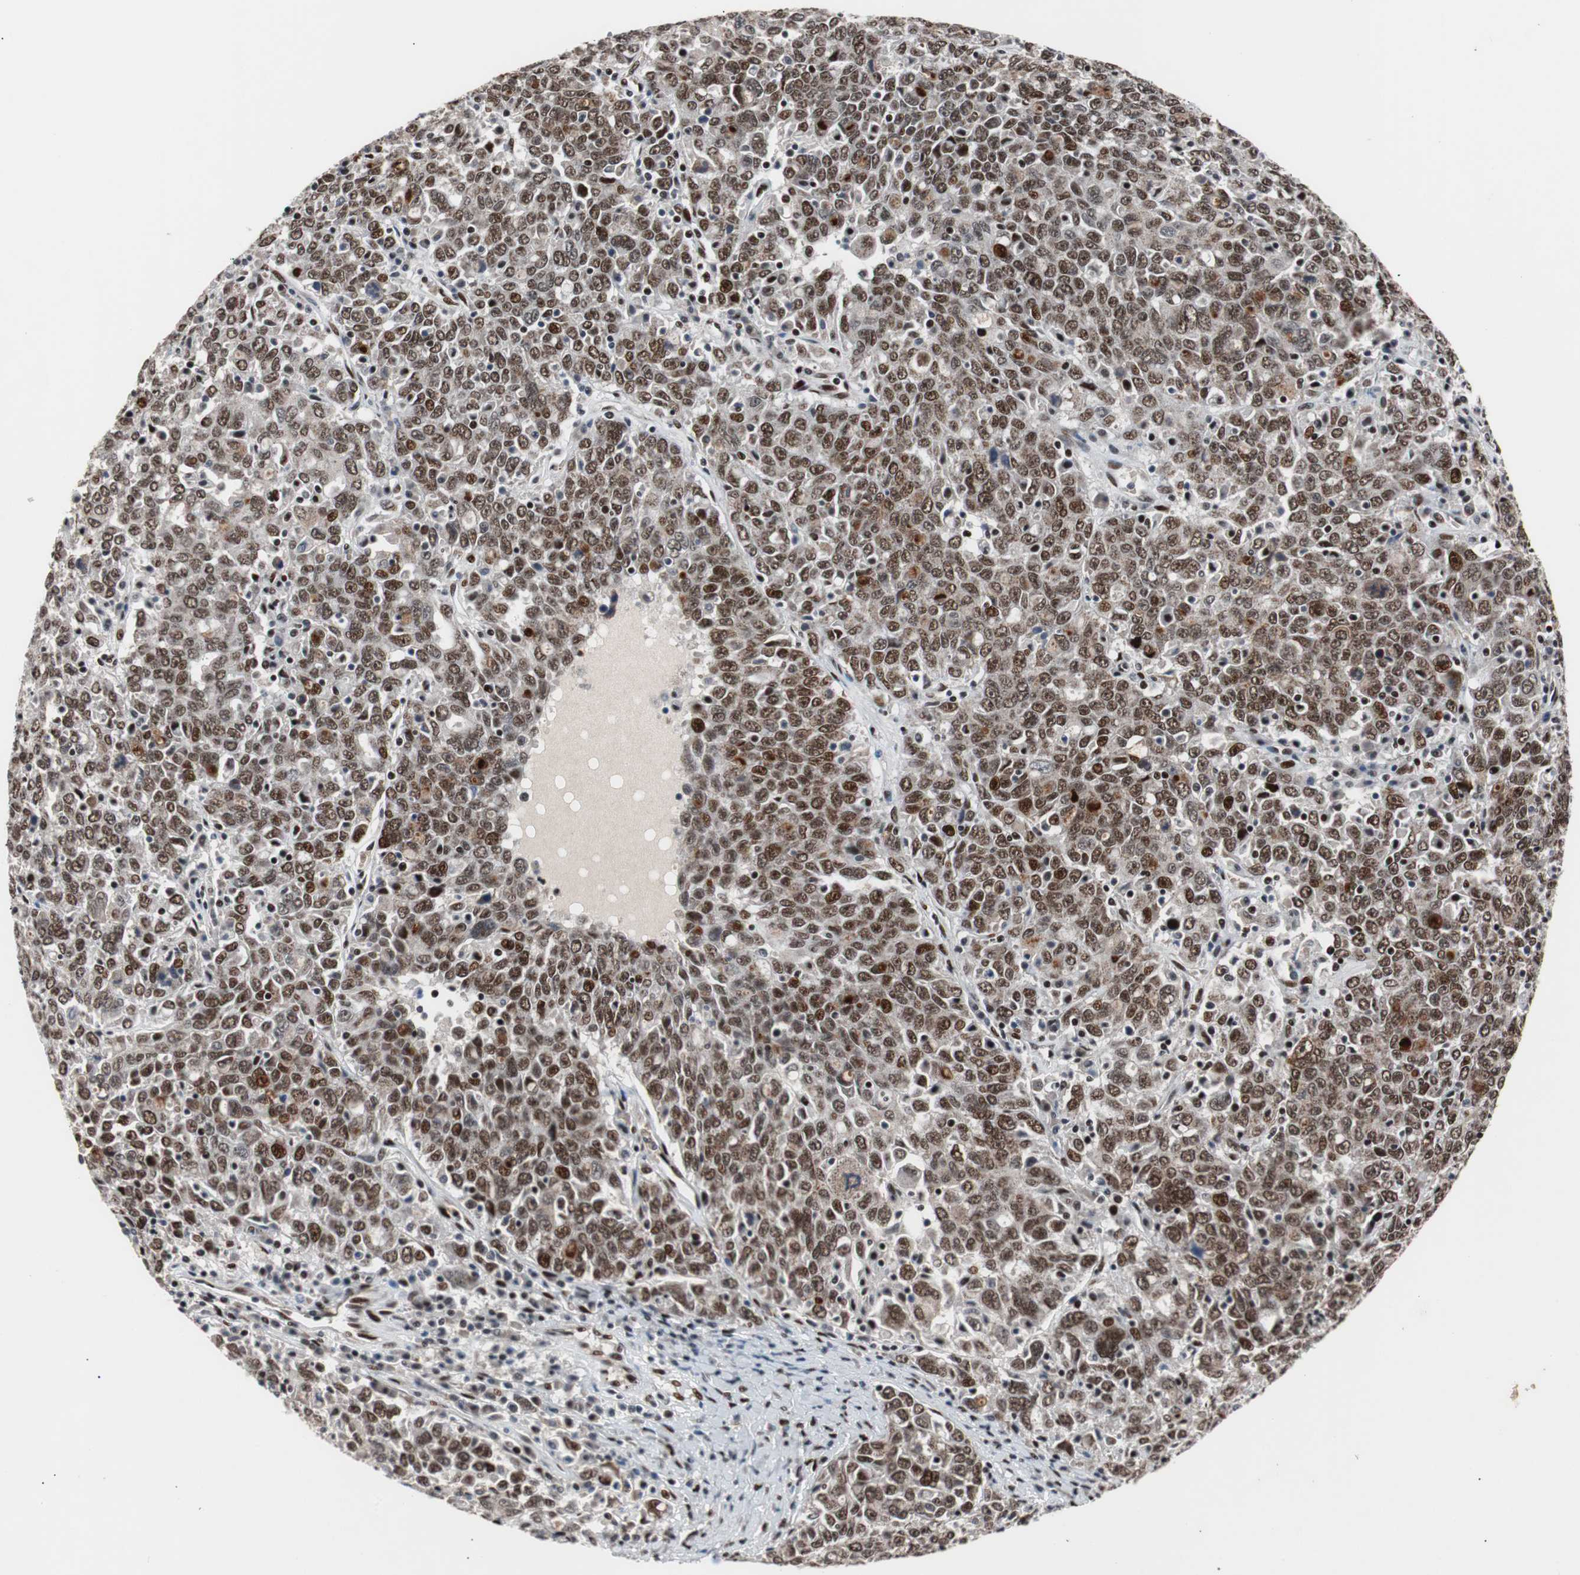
{"staining": {"intensity": "strong", "quantity": ">75%", "location": "nuclear"}, "tissue": "ovarian cancer", "cell_type": "Tumor cells", "image_type": "cancer", "snomed": [{"axis": "morphology", "description": "Carcinoma, endometroid"}, {"axis": "topography", "description": "Ovary"}], "caption": "Human endometroid carcinoma (ovarian) stained with a protein marker displays strong staining in tumor cells.", "gene": "NBL1", "patient": {"sex": "female", "age": 62}}